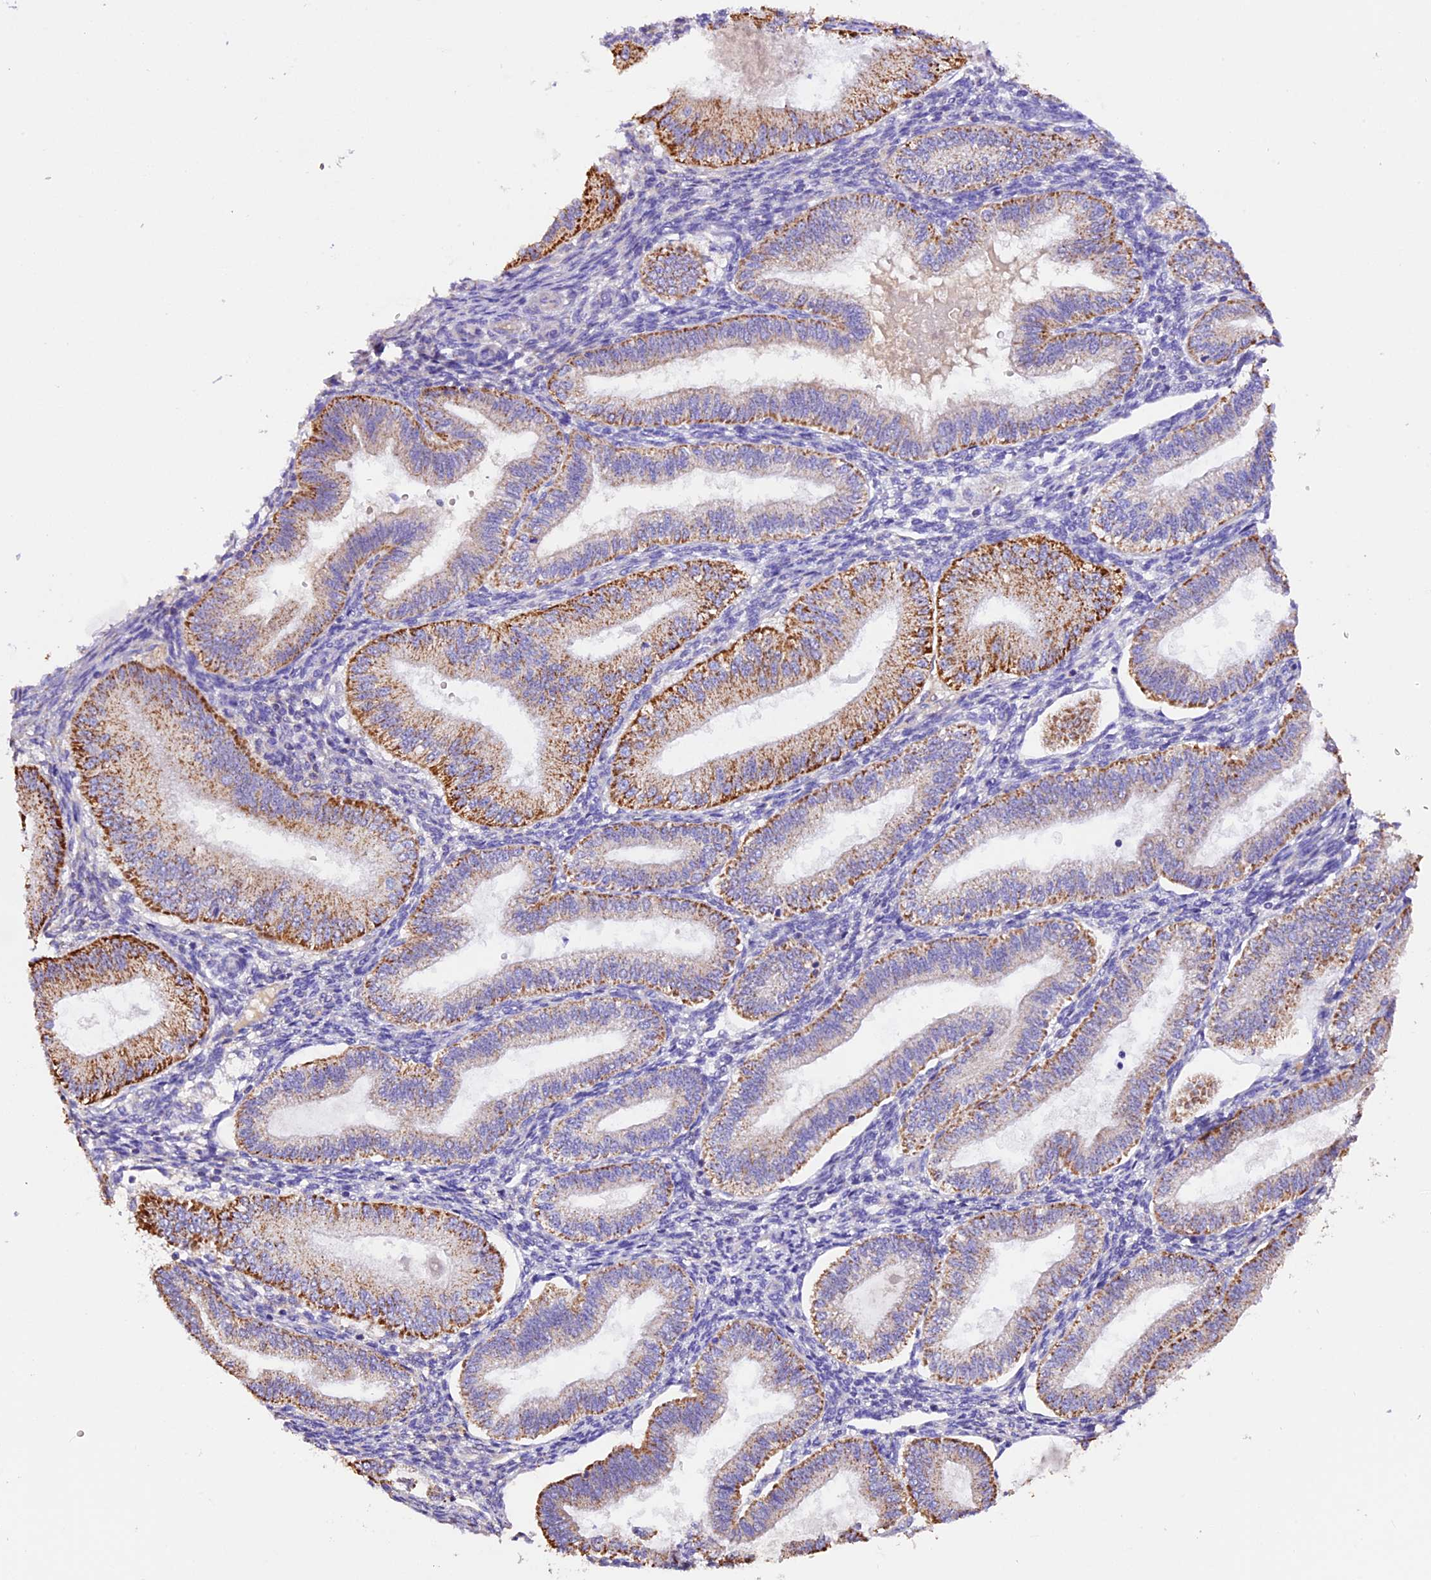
{"staining": {"intensity": "weak", "quantity": "<25%", "location": "cytoplasmic/membranous"}, "tissue": "endometrium", "cell_type": "Cells in endometrial stroma", "image_type": "normal", "snomed": [{"axis": "morphology", "description": "Normal tissue, NOS"}, {"axis": "topography", "description": "Endometrium"}], "caption": "A high-resolution micrograph shows immunohistochemistry staining of unremarkable endometrium, which exhibits no significant staining in cells in endometrial stroma. (Immunohistochemistry (ihc), brightfield microscopy, high magnification).", "gene": "SIX5", "patient": {"sex": "female", "age": 39}}